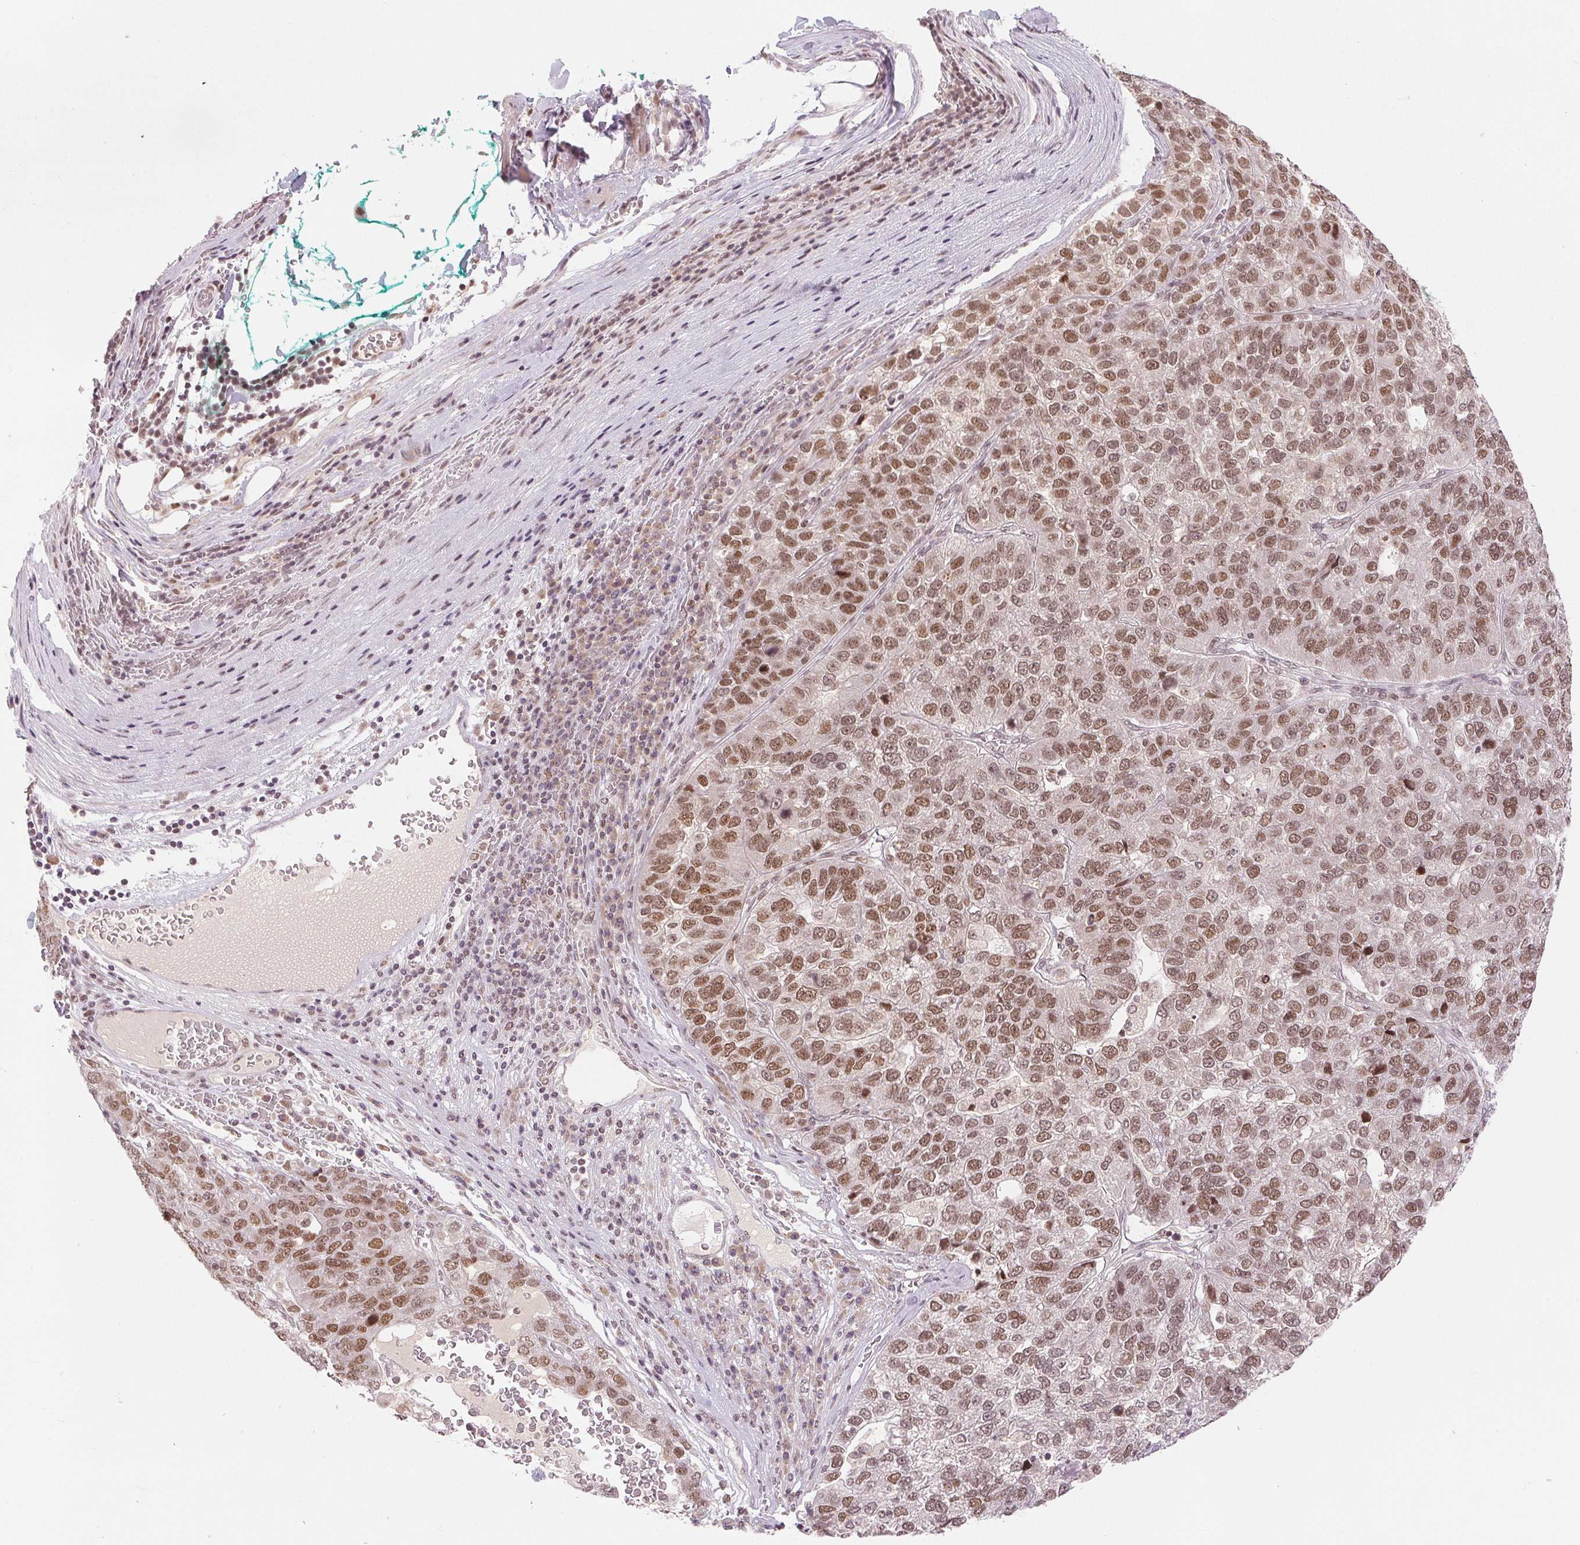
{"staining": {"intensity": "moderate", "quantity": ">75%", "location": "nuclear"}, "tissue": "pancreatic cancer", "cell_type": "Tumor cells", "image_type": "cancer", "snomed": [{"axis": "morphology", "description": "Adenocarcinoma, NOS"}, {"axis": "topography", "description": "Pancreas"}], "caption": "Pancreatic adenocarcinoma stained for a protein (brown) shows moderate nuclear positive positivity in about >75% of tumor cells.", "gene": "DEK", "patient": {"sex": "female", "age": 61}}